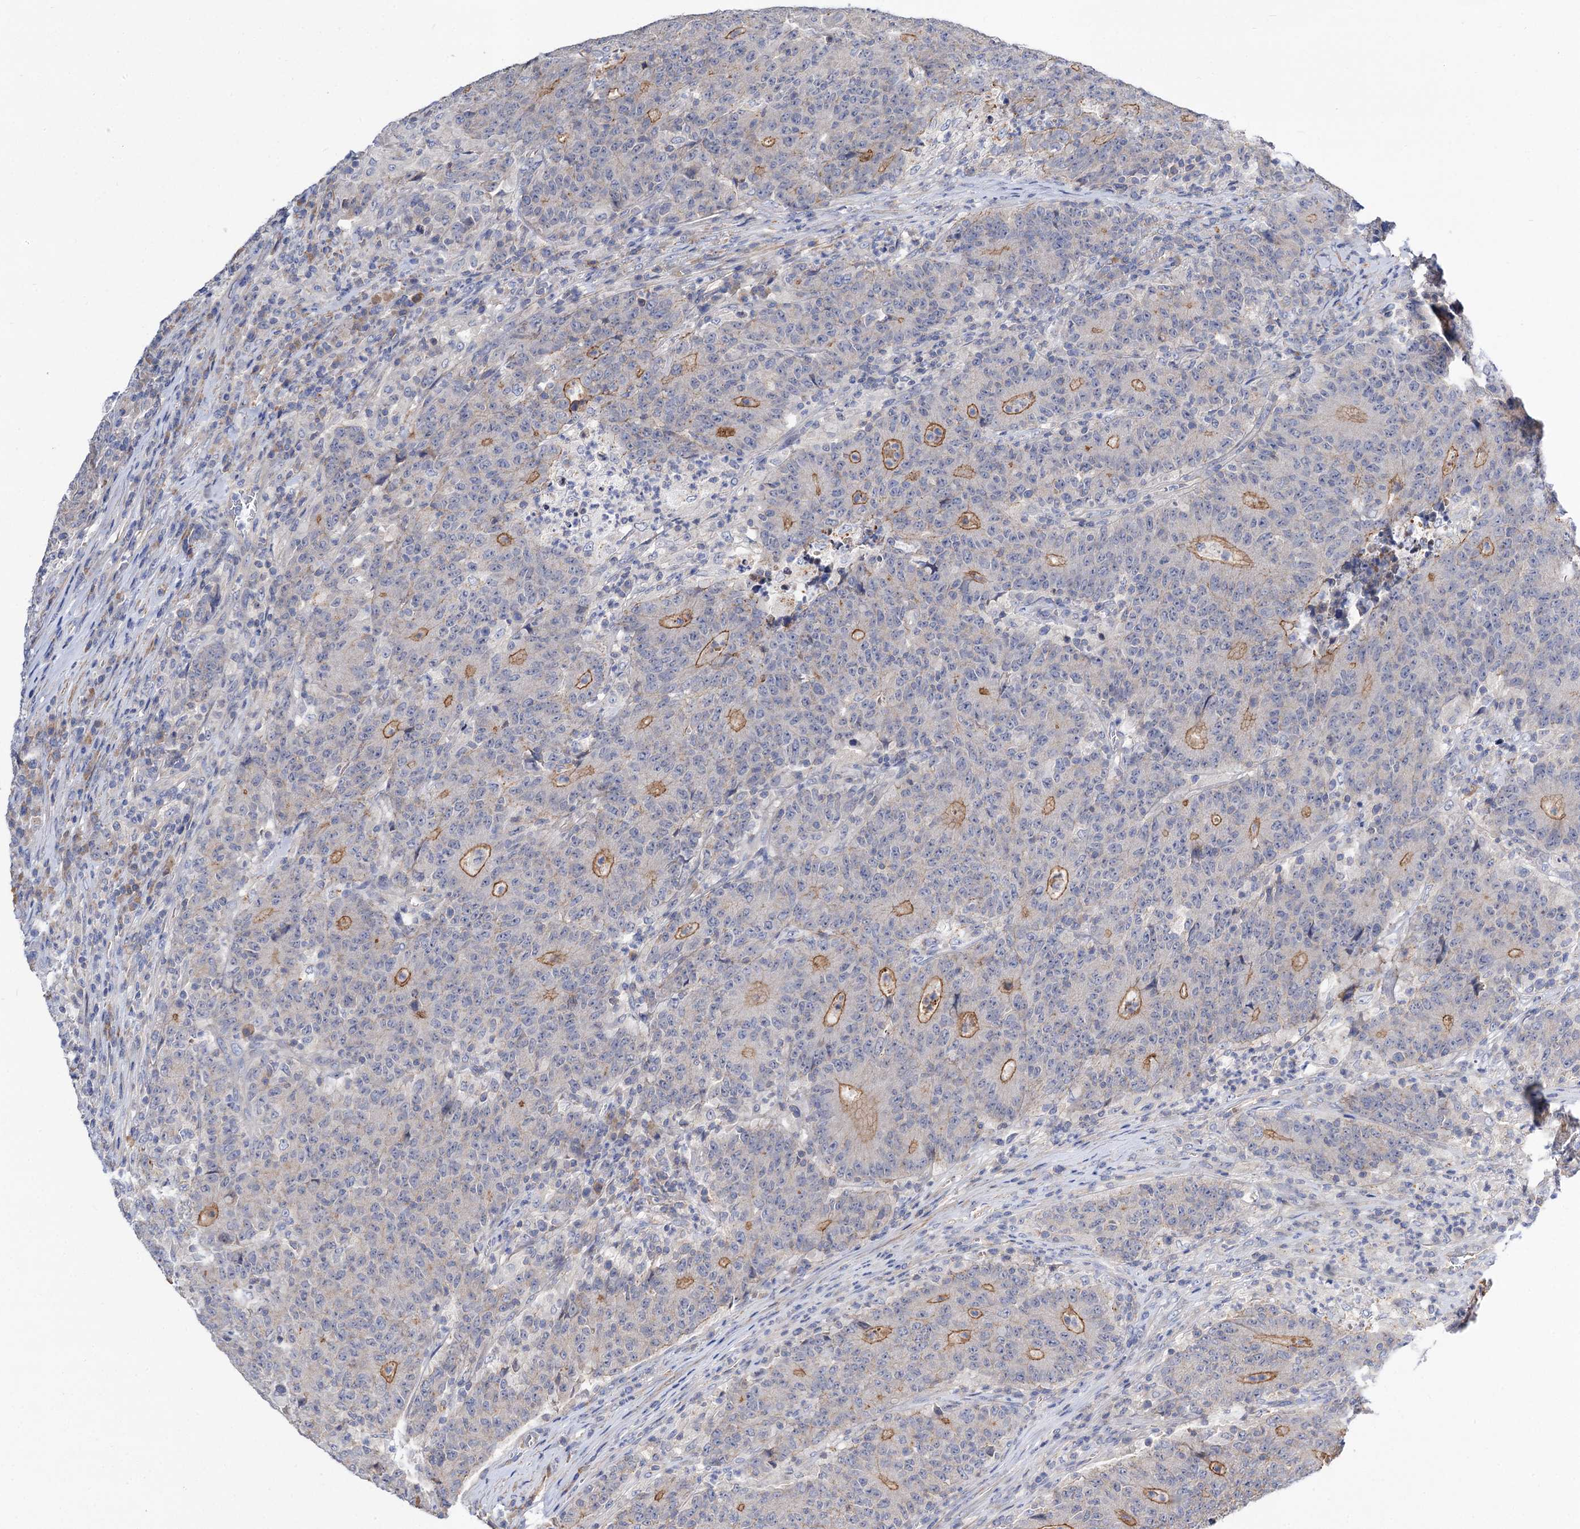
{"staining": {"intensity": "moderate", "quantity": "<25%", "location": "cytoplasmic/membranous"}, "tissue": "colorectal cancer", "cell_type": "Tumor cells", "image_type": "cancer", "snomed": [{"axis": "morphology", "description": "Adenocarcinoma, NOS"}, {"axis": "topography", "description": "Colon"}], "caption": "Colorectal adenocarcinoma stained for a protein reveals moderate cytoplasmic/membranous positivity in tumor cells.", "gene": "NUDCD2", "patient": {"sex": "female", "age": 75}}